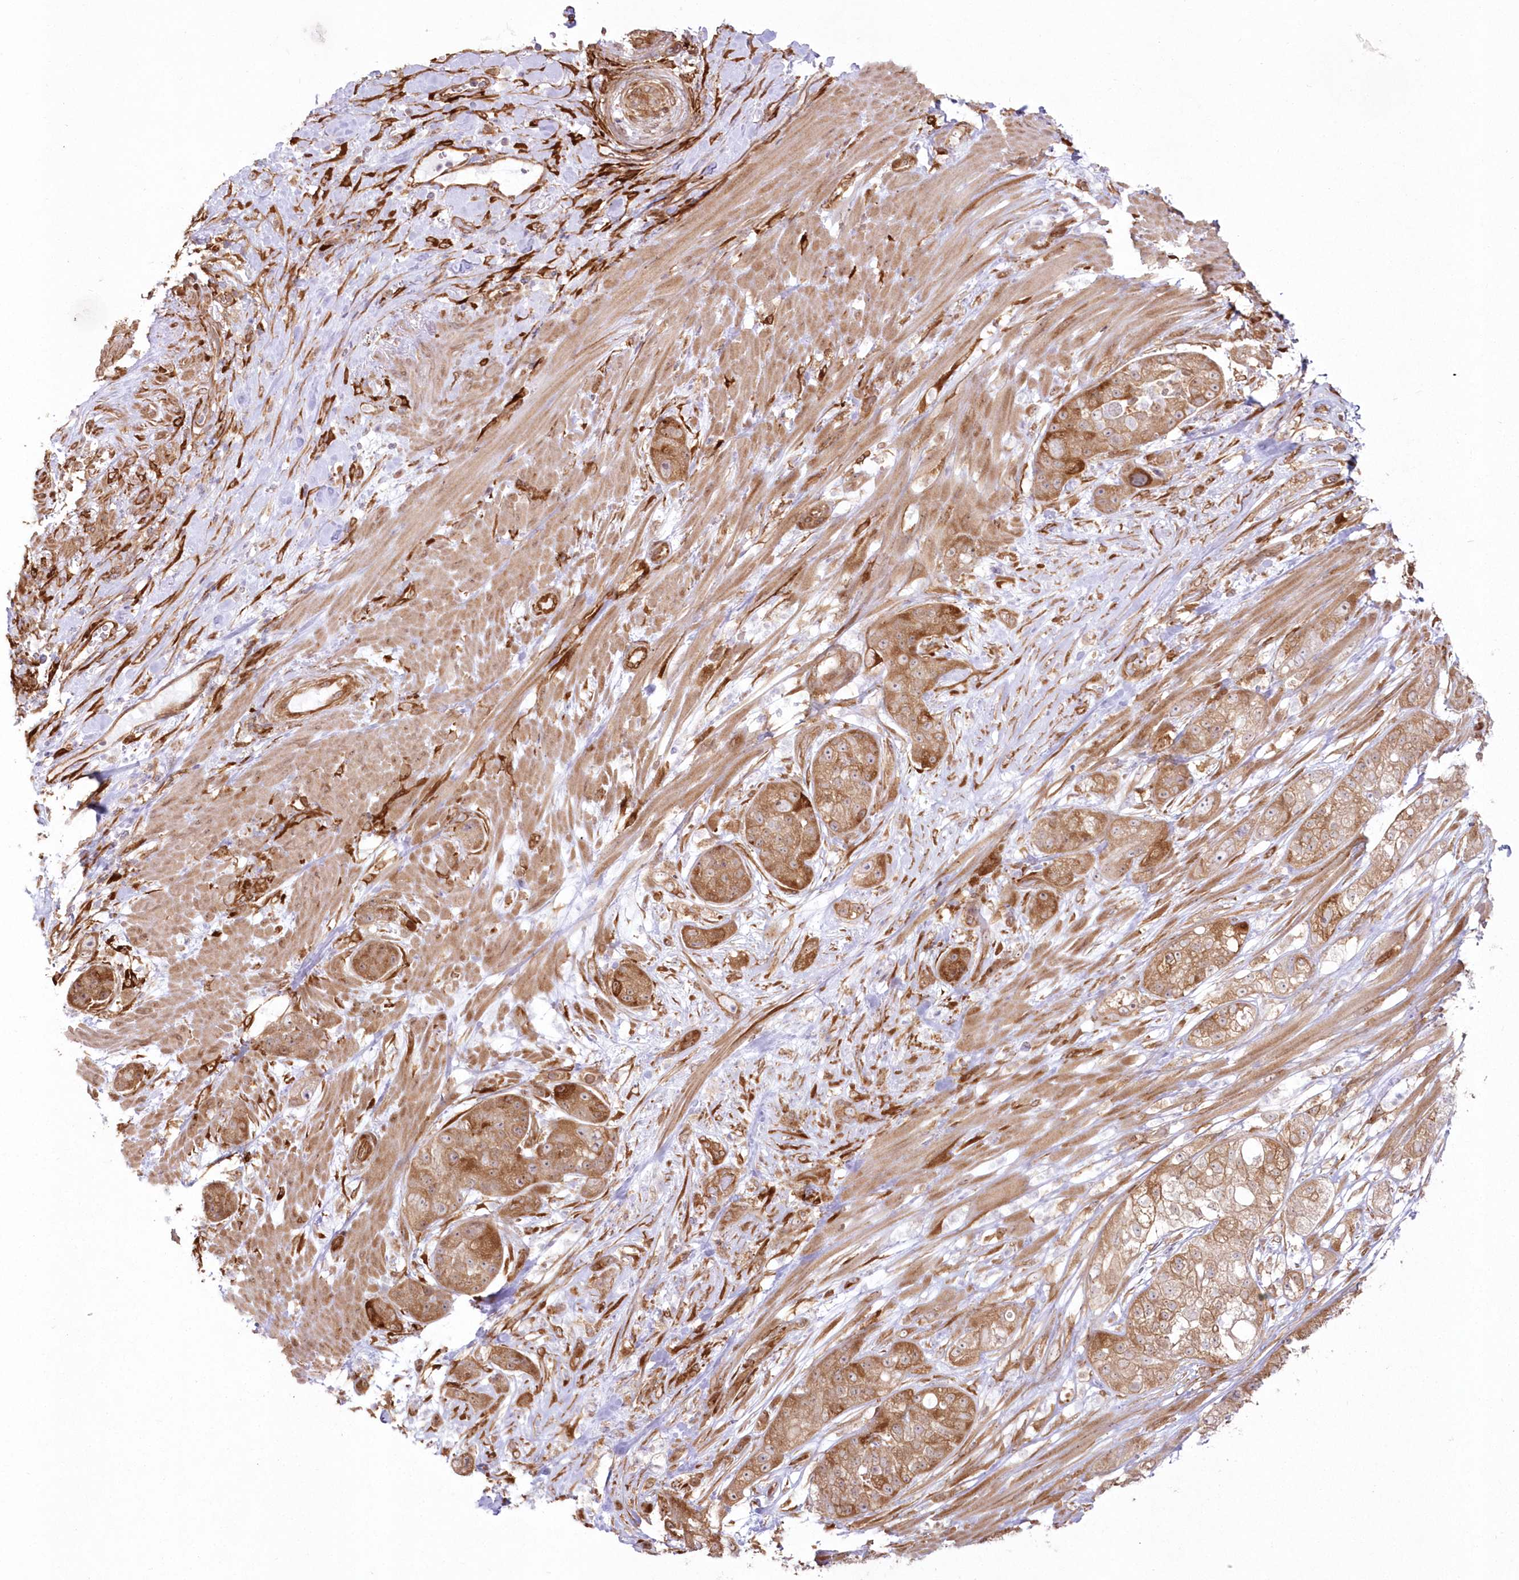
{"staining": {"intensity": "moderate", "quantity": ">75%", "location": "cytoplasmic/membranous"}, "tissue": "pancreatic cancer", "cell_type": "Tumor cells", "image_type": "cancer", "snomed": [{"axis": "morphology", "description": "Adenocarcinoma, NOS"}, {"axis": "topography", "description": "Pancreas"}], "caption": "The photomicrograph exhibits immunohistochemical staining of pancreatic cancer. There is moderate cytoplasmic/membranous positivity is seen in about >75% of tumor cells.", "gene": "SH3PXD2B", "patient": {"sex": "female", "age": 78}}